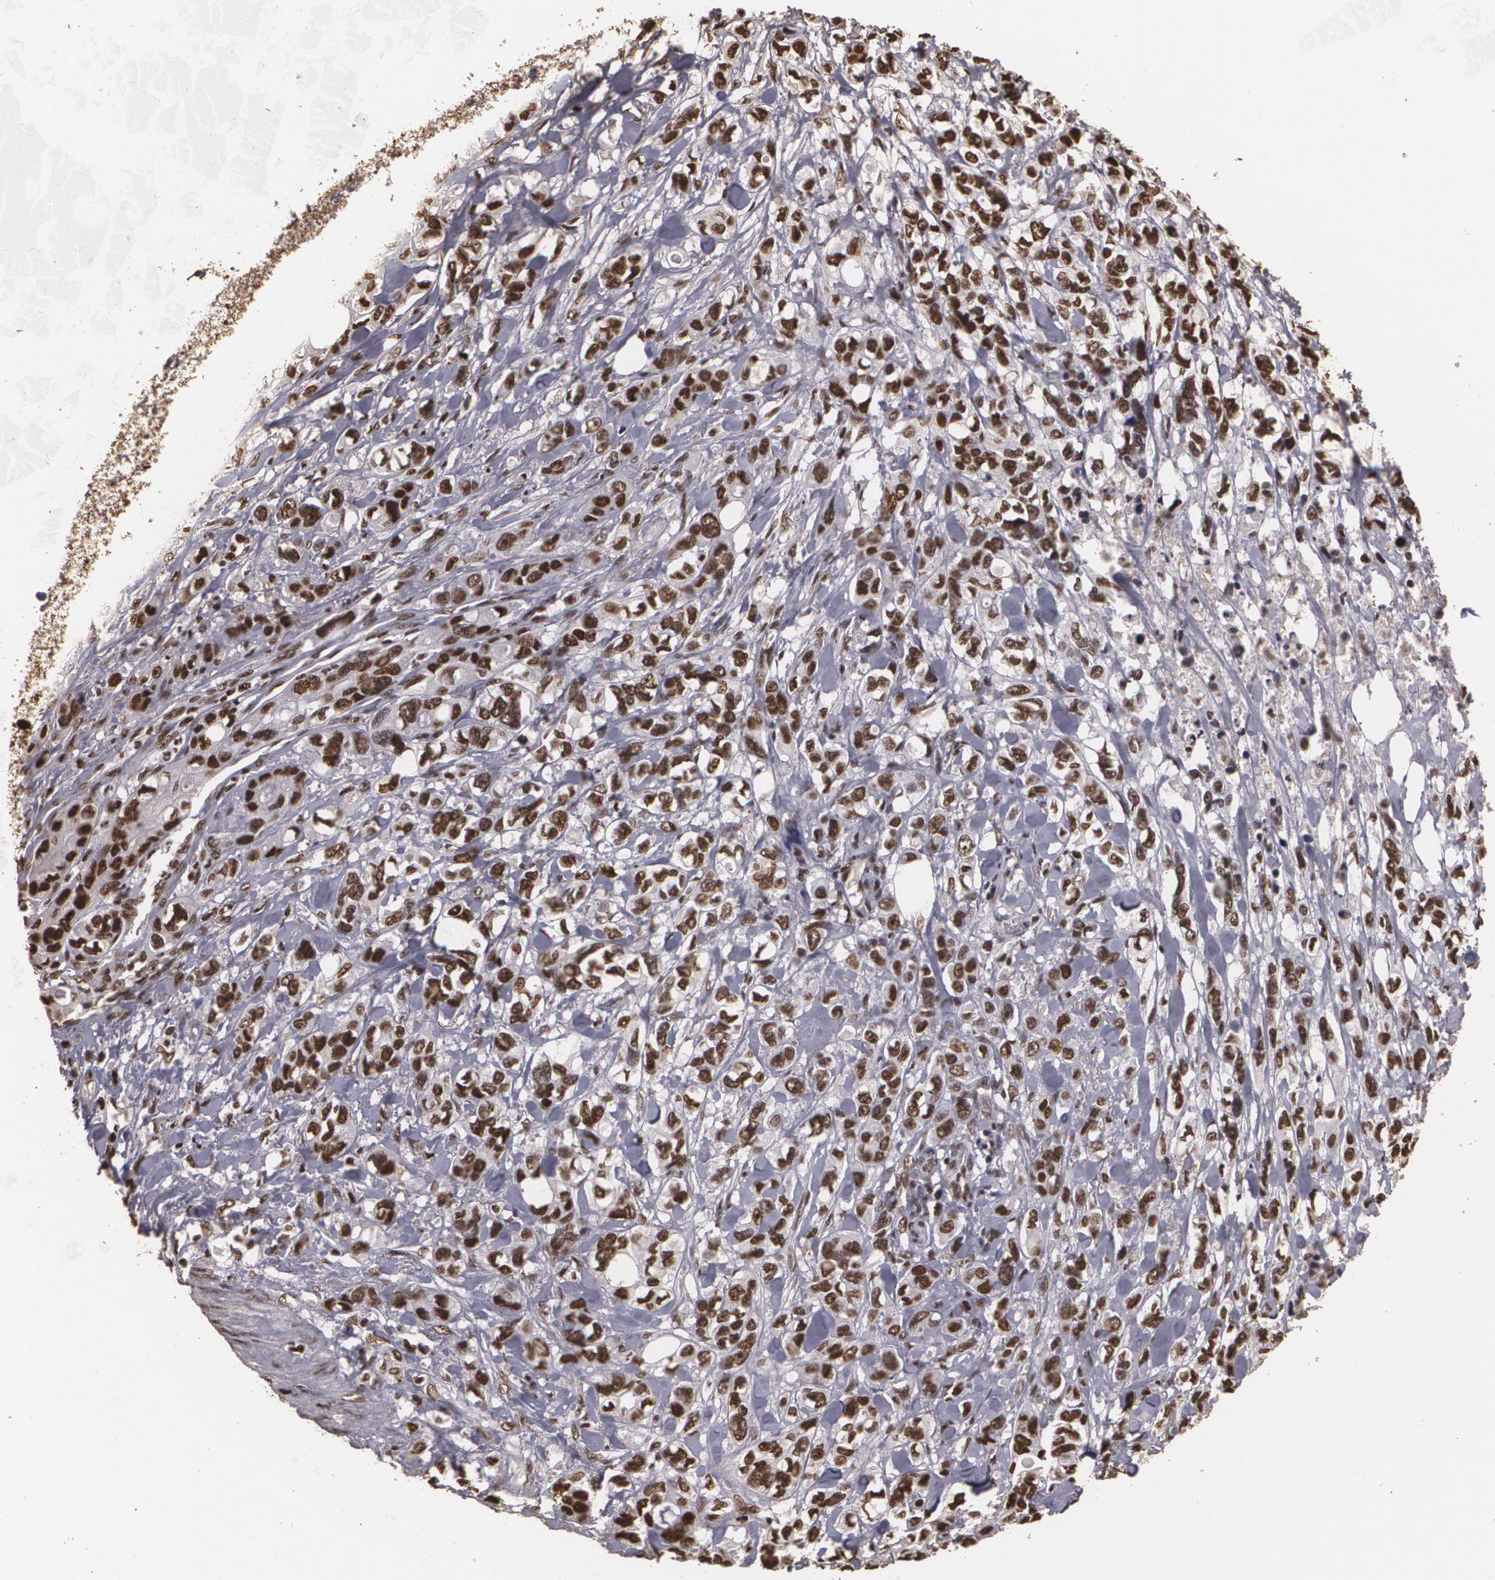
{"staining": {"intensity": "strong", "quantity": ">75%", "location": "nuclear"}, "tissue": "stomach cancer", "cell_type": "Tumor cells", "image_type": "cancer", "snomed": [{"axis": "morphology", "description": "Adenocarcinoma, NOS"}, {"axis": "topography", "description": "Stomach, upper"}], "caption": "A micrograph showing strong nuclear positivity in about >75% of tumor cells in adenocarcinoma (stomach), as visualized by brown immunohistochemical staining.", "gene": "RCOR1", "patient": {"sex": "male", "age": 47}}